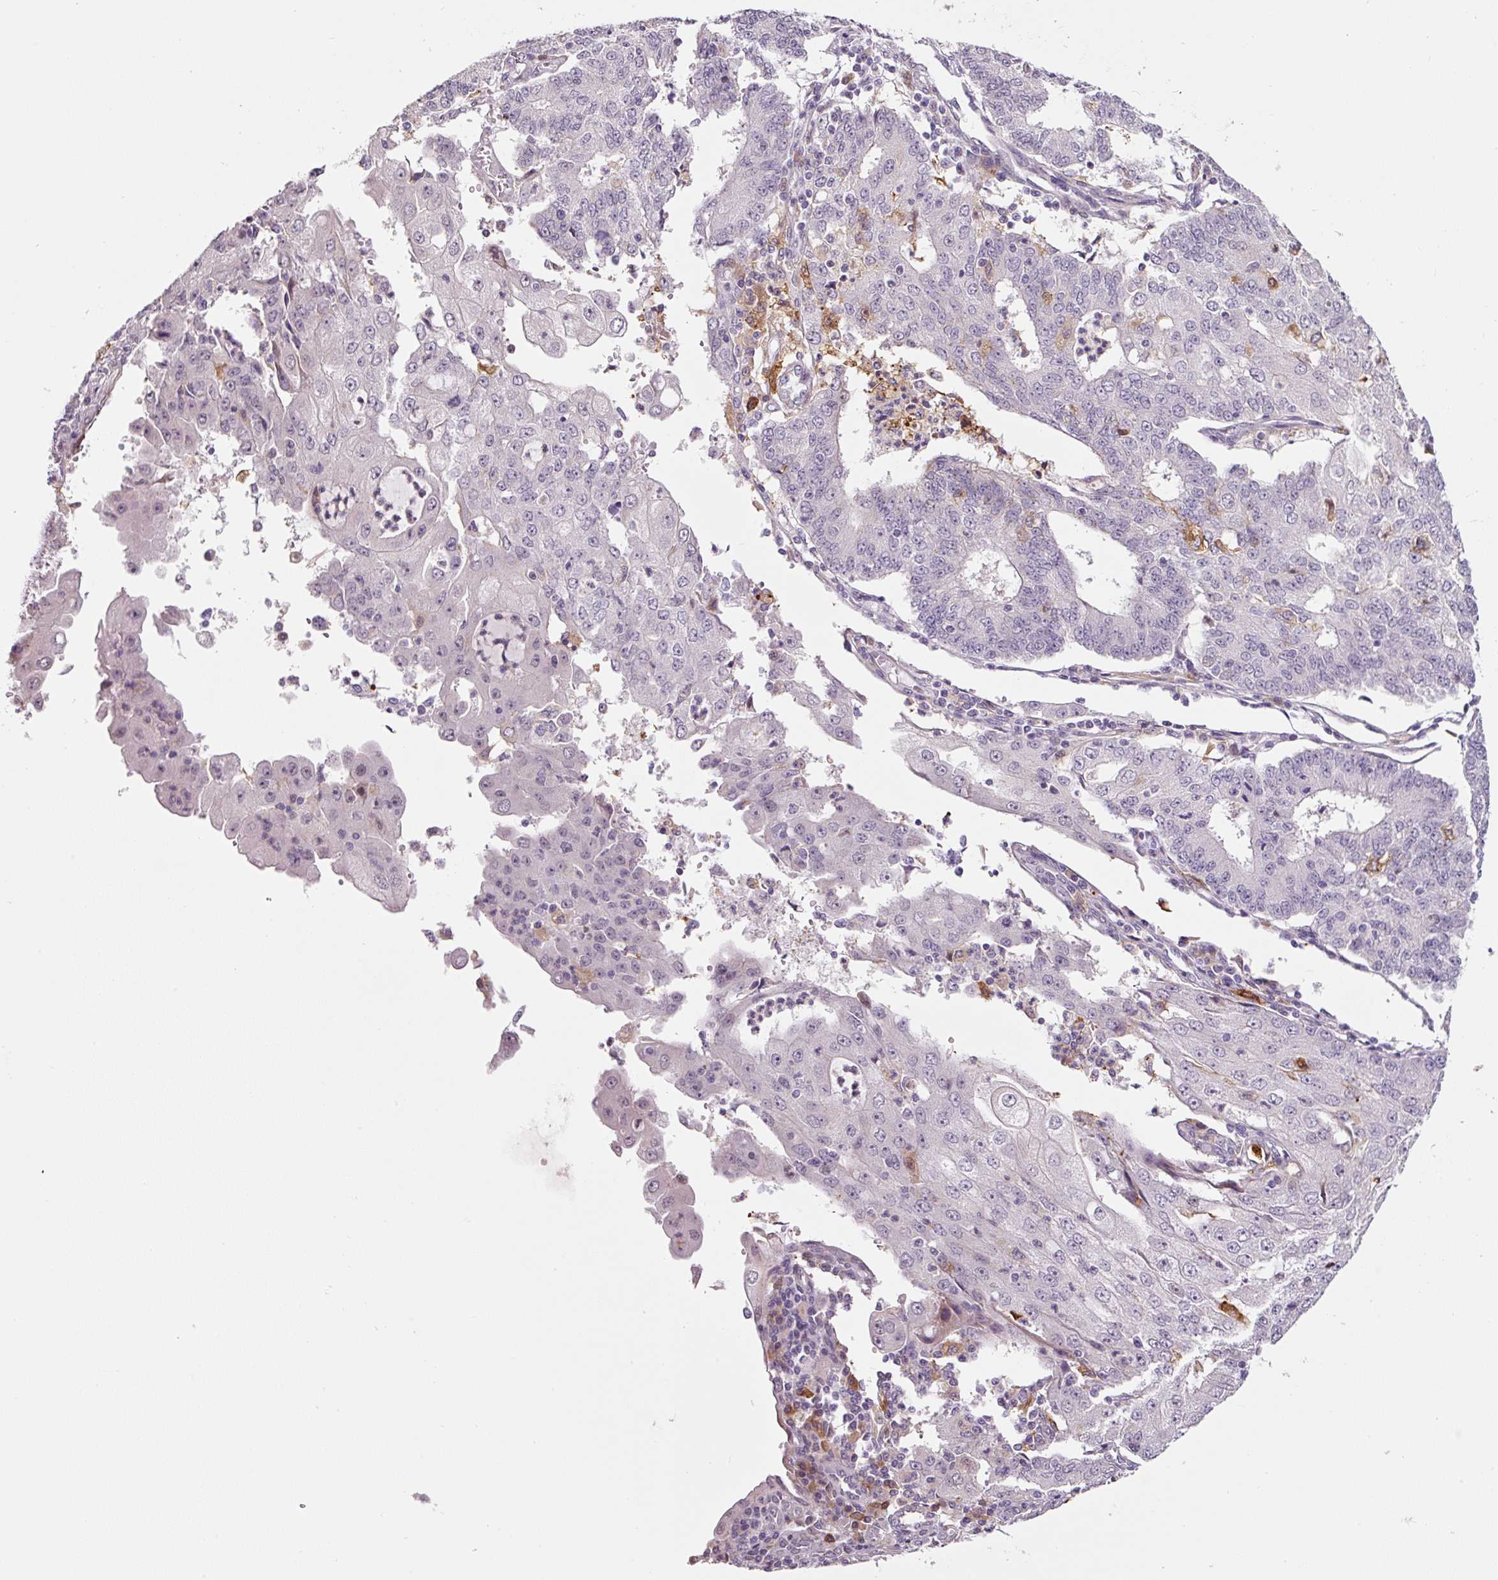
{"staining": {"intensity": "negative", "quantity": "none", "location": "none"}, "tissue": "endometrial cancer", "cell_type": "Tumor cells", "image_type": "cancer", "snomed": [{"axis": "morphology", "description": "Adenocarcinoma, NOS"}, {"axis": "topography", "description": "Endometrium"}], "caption": "Immunohistochemistry (IHC) image of neoplastic tissue: human endometrial adenocarcinoma stained with DAB shows no significant protein staining in tumor cells.", "gene": "FUT10", "patient": {"sex": "female", "age": 56}}